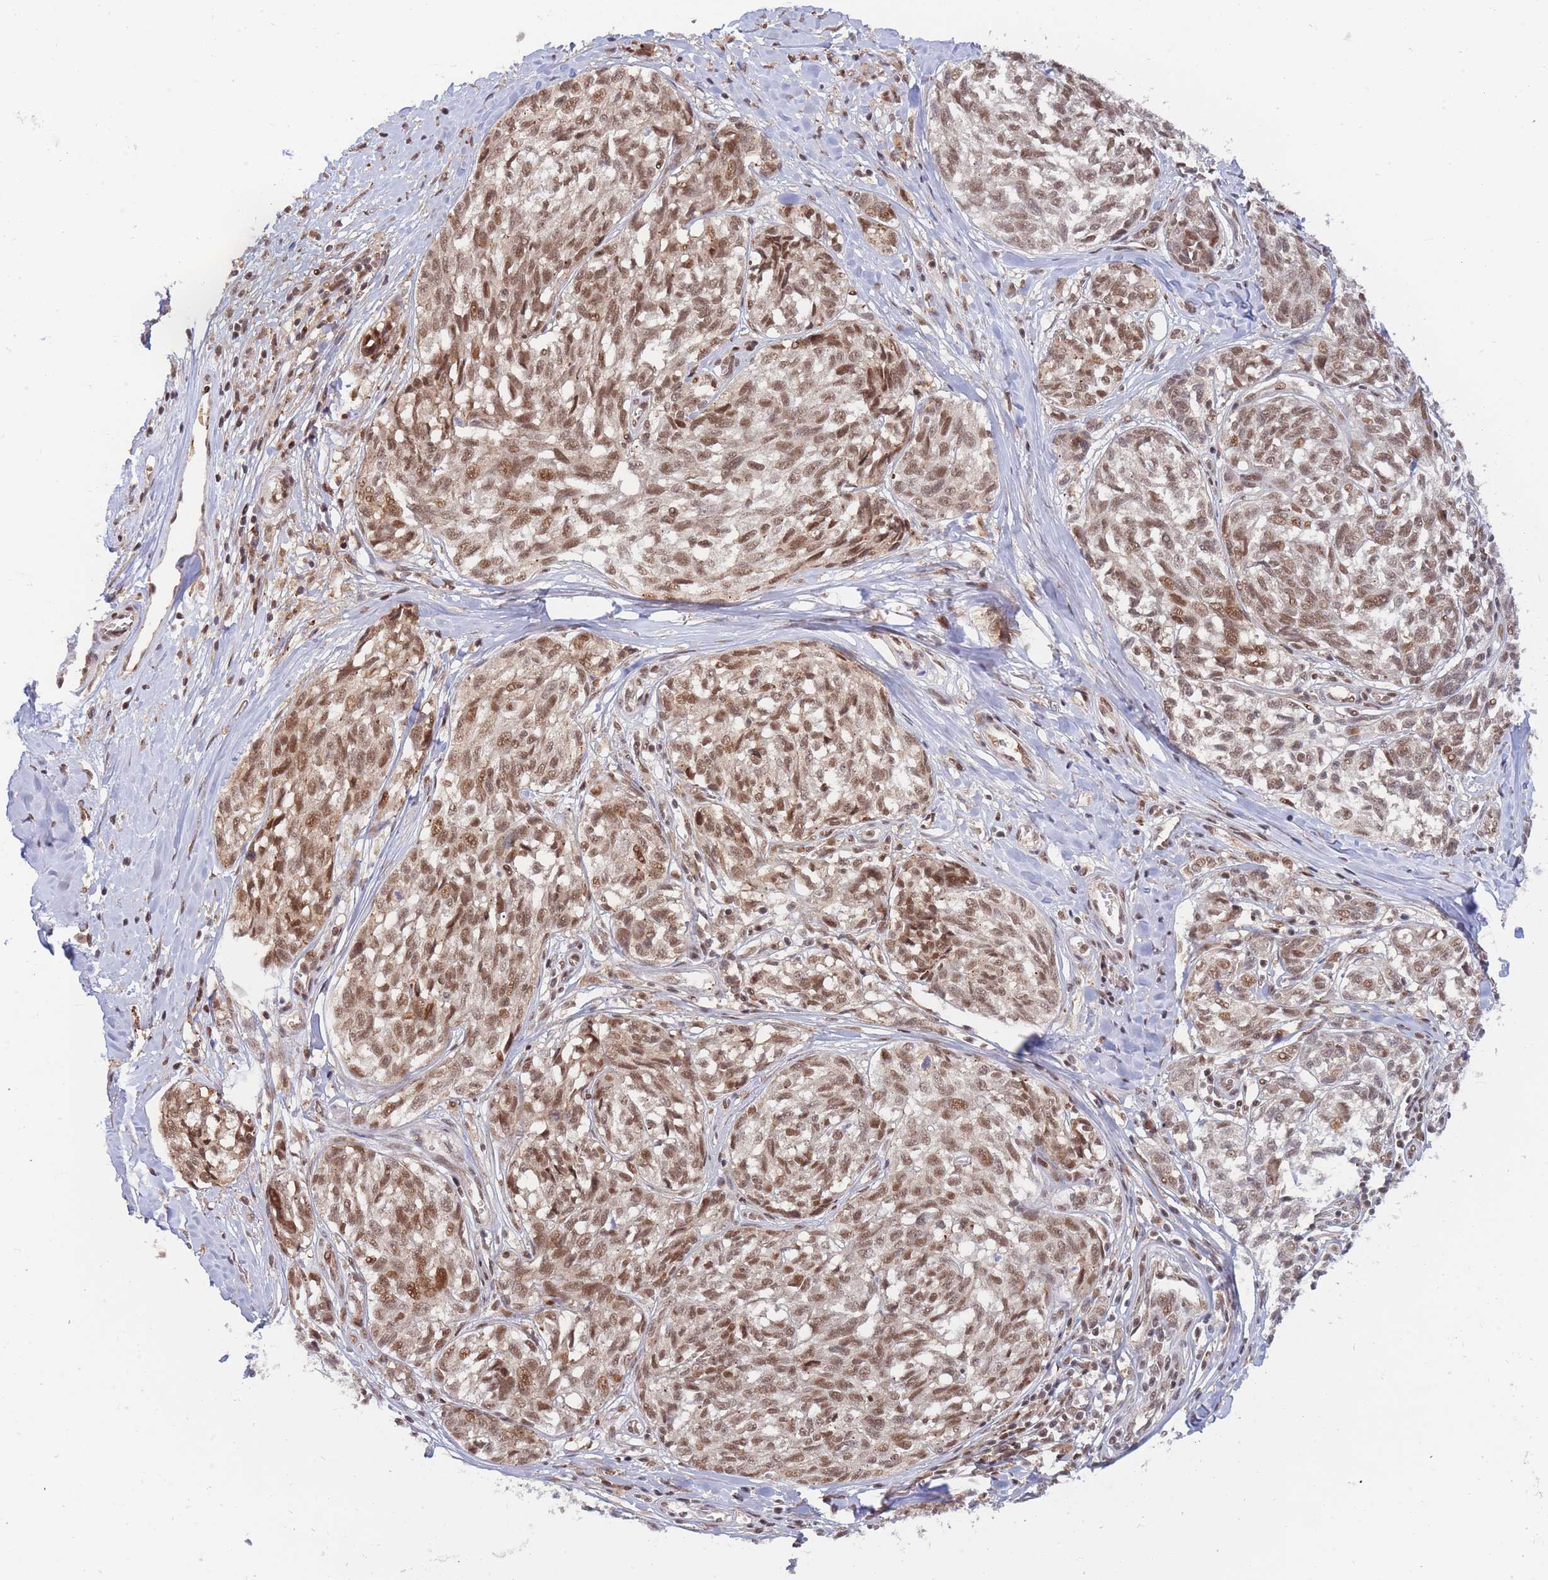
{"staining": {"intensity": "moderate", "quantity": ">75%", "location": "cytoplasmic/membranous,nuclear"}, "tissue": "melanoma", "cell_type": "Tumor cells", "image_type": "cancer", "snomed": [{"axis": "morphology", "description": "Normal tissue, NOS"}, {"axis": "morphology", "description": "Malignant melanoma, NOS"}, {"axis": "topography", "description": "Skin"}], "caption": "Immunohistochemistry (IHC) staining of malignant melanoma, which demonstrates medium levels of moderate cytoplasmic/membranous and nuclear expression in about >75% of tumor cells indicating moderate cytoplasmic/membranous and nuclear protein positivity. The staining was performed using DAB (3,3'-diaminobenzidine) (brown) for protein detection and nuclei were counterstained in hematoxylin (blue).", "gene": "BOD1L1", "patient": {"sex": "female", "age": 64}}